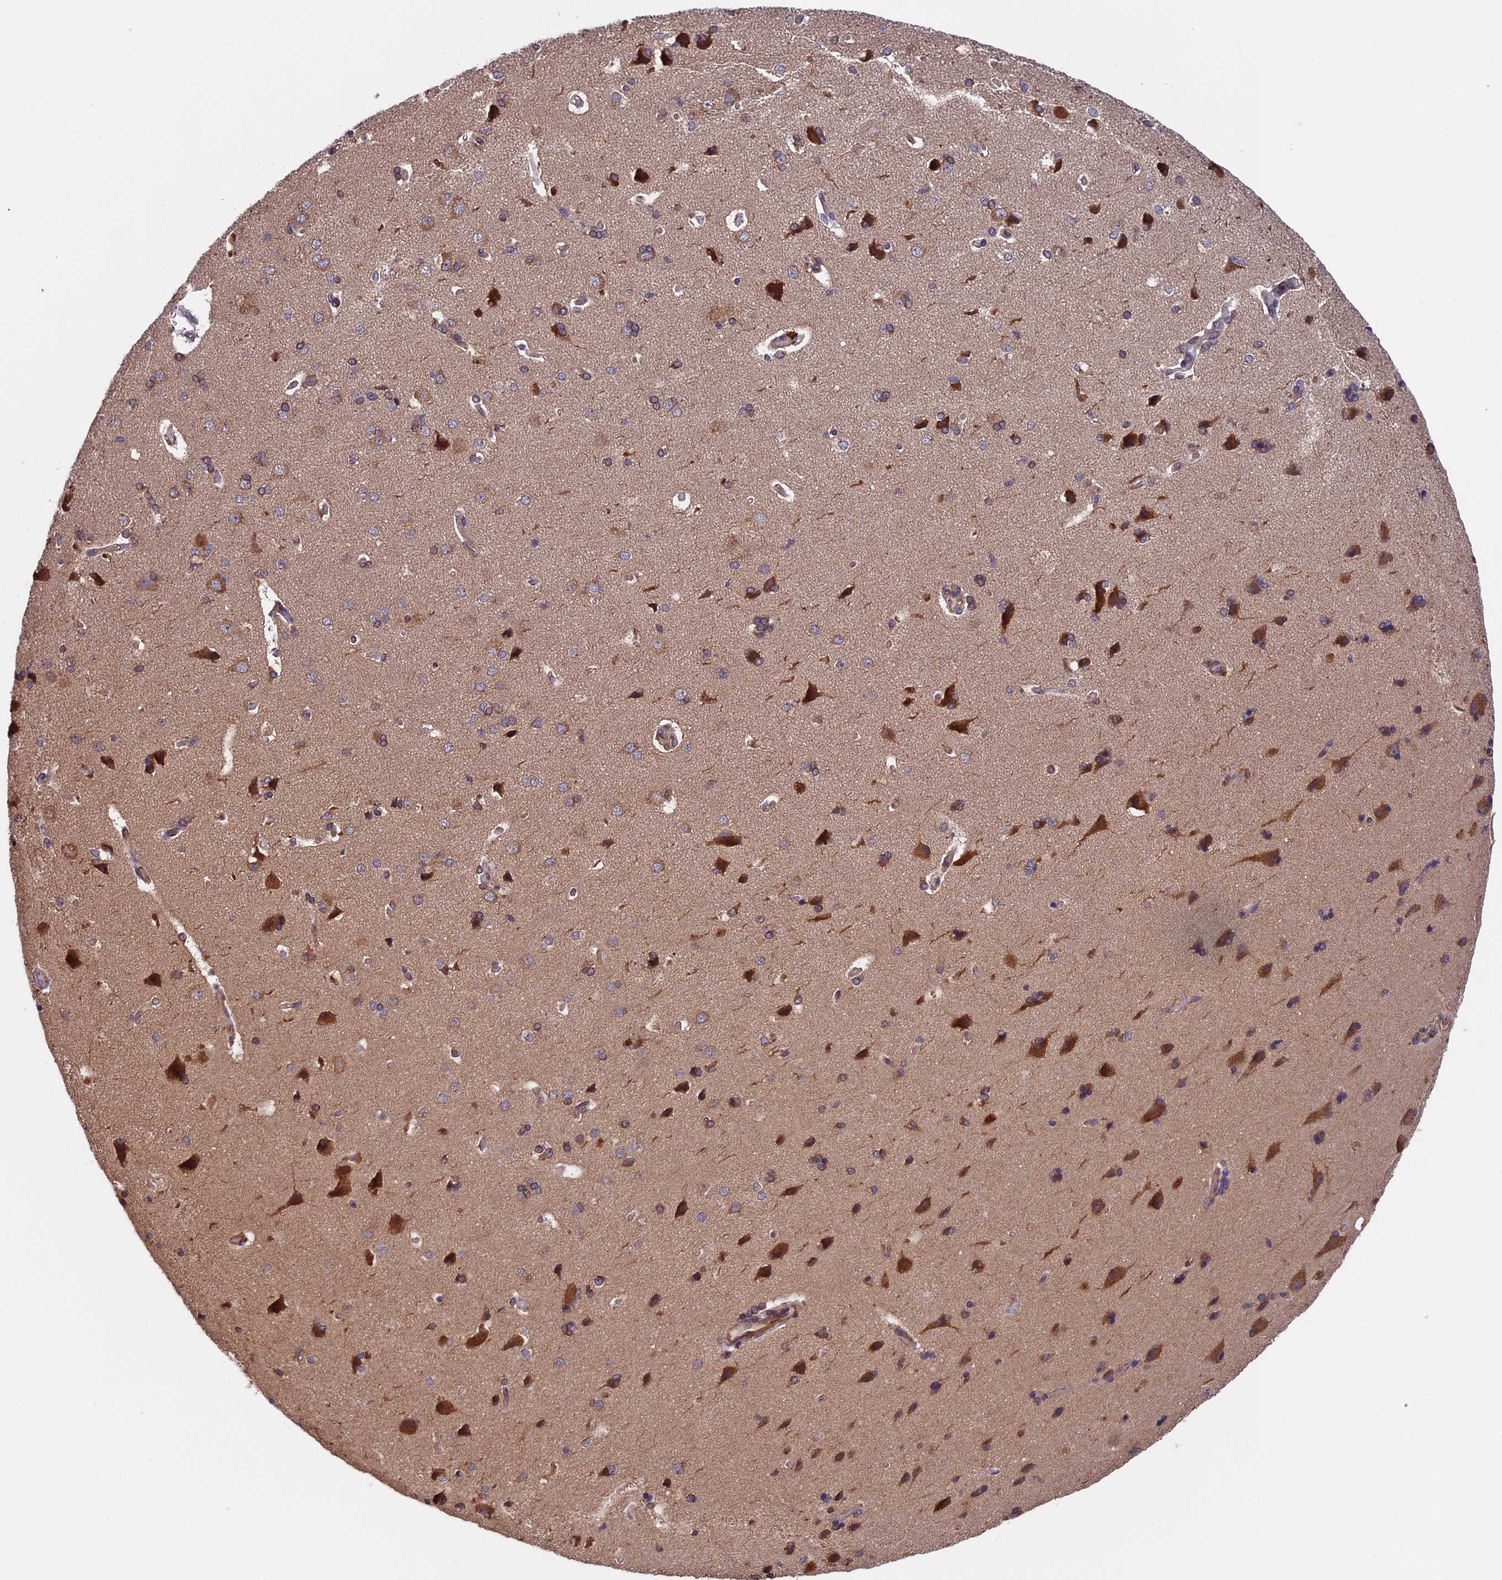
{"staining": {"intensity": "moderate", "quantity": ">75%", "location": "cytoplasmic/membranous"}, "tissue": "cerebral cortex", "cell_type": "Endothelial cells", "image_type": "normal", "snomed": [{"axis": "morphology", "description": "Normal tissue, NOS"}, {"axis": "topography", "description": "Cerebral cortex"}], "caption": "Immunohistochemical staining of benign human cerebral cortex exhibits moderate cytoplasmic/membranous protein positivity in about >75% of endothelial cells. Nuclei are stained in blue.", "gene": "SLC9A5", "patient": {"sex": "male", "age": 62}}